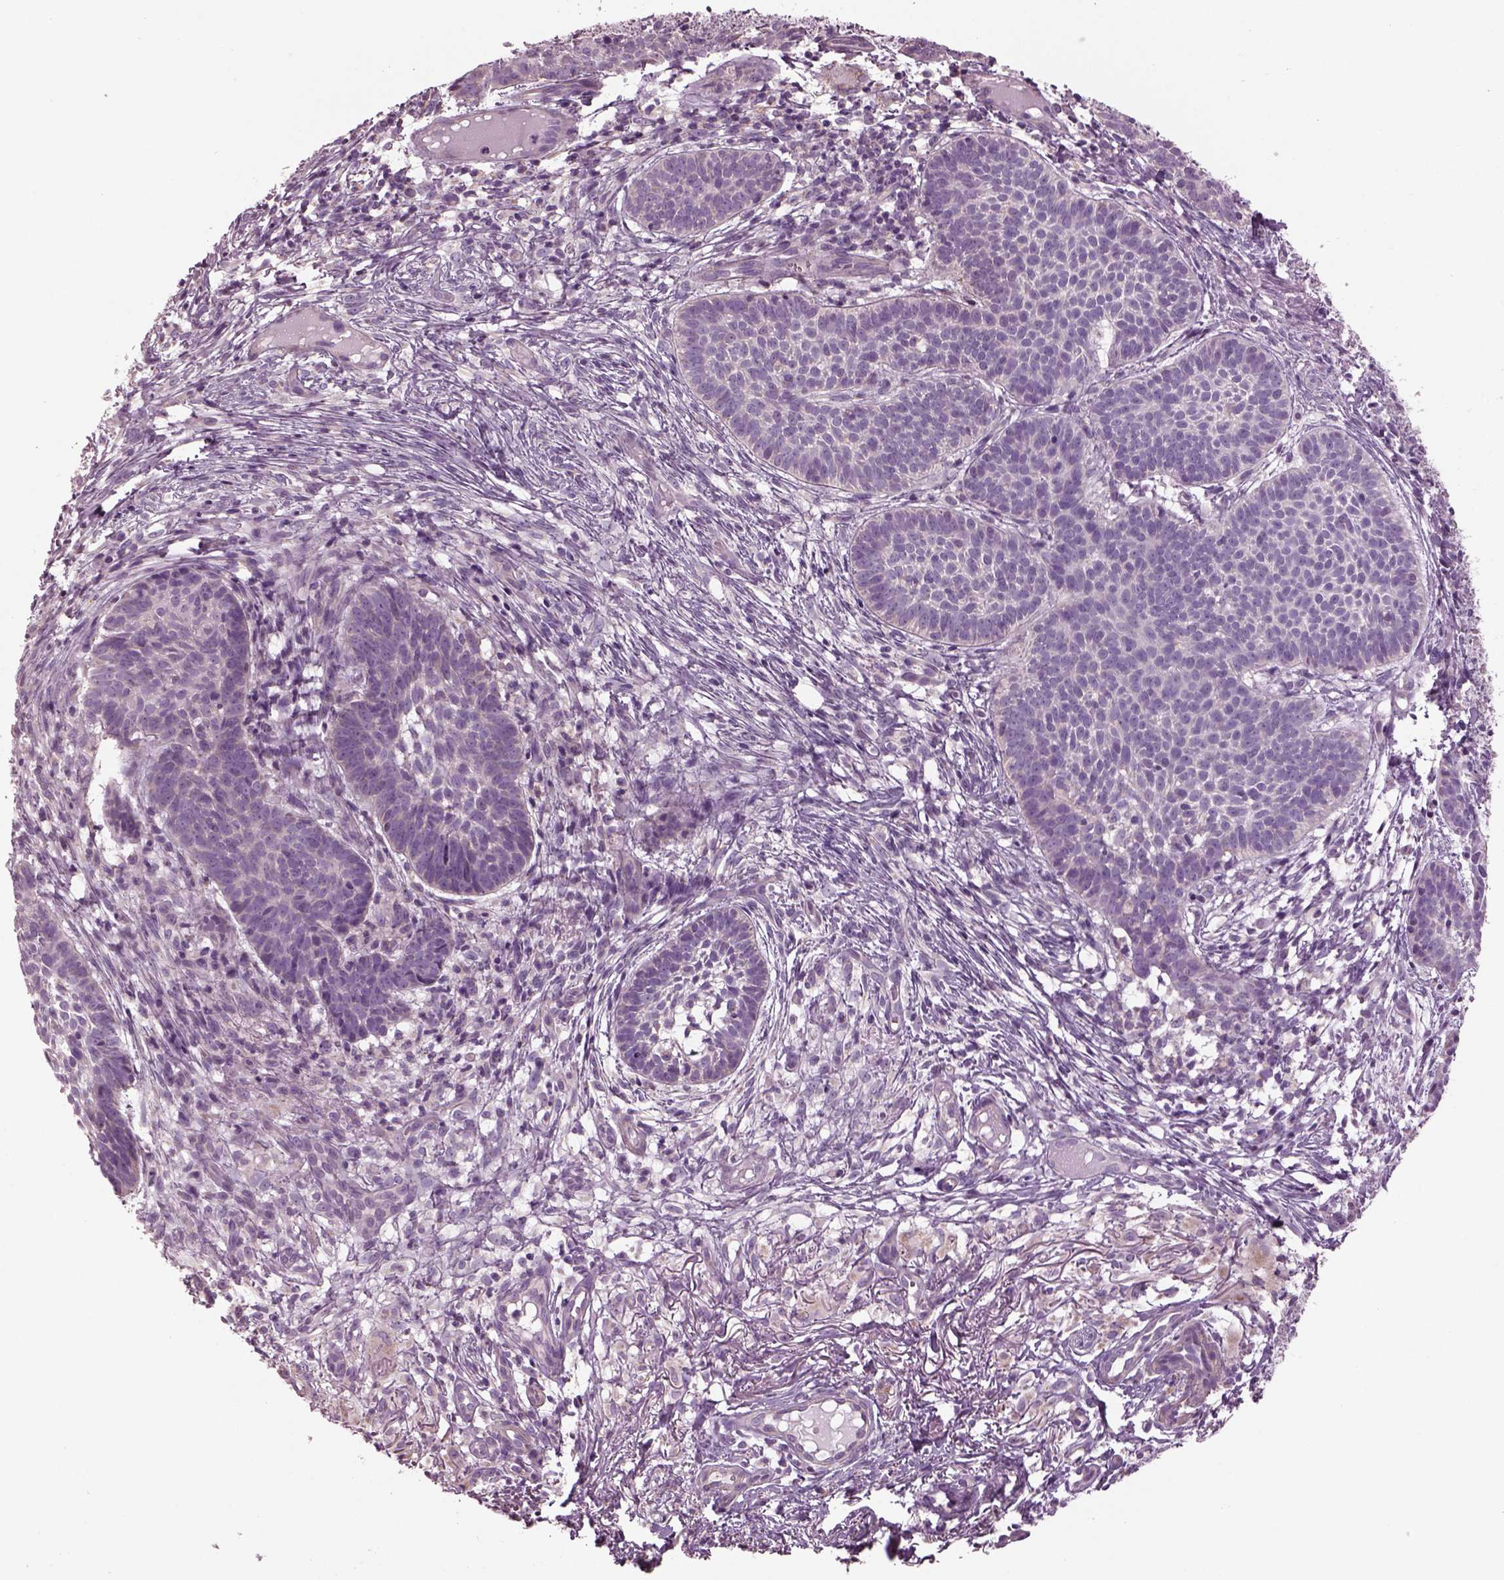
{"staining": {"intensity": "negative", "quantity": "none", "location": "none"}, "tissue": "skin cancer", "cell_type": "Tumor cells", "image_type": "cancer", "snomed": [{"axis": "morphology", "description": "Basal cell carcinoma"}, {"axis": "topography", "description": "Skin"}], "caption": "IHC histopathology image of neoplastic tissue: basal cell carcinoma (skin) stained with DAB demonstrates no significant protein staining in tumor cells.", "gene": "SPATA7", "patient": {"sex": "male", "age": 72}}